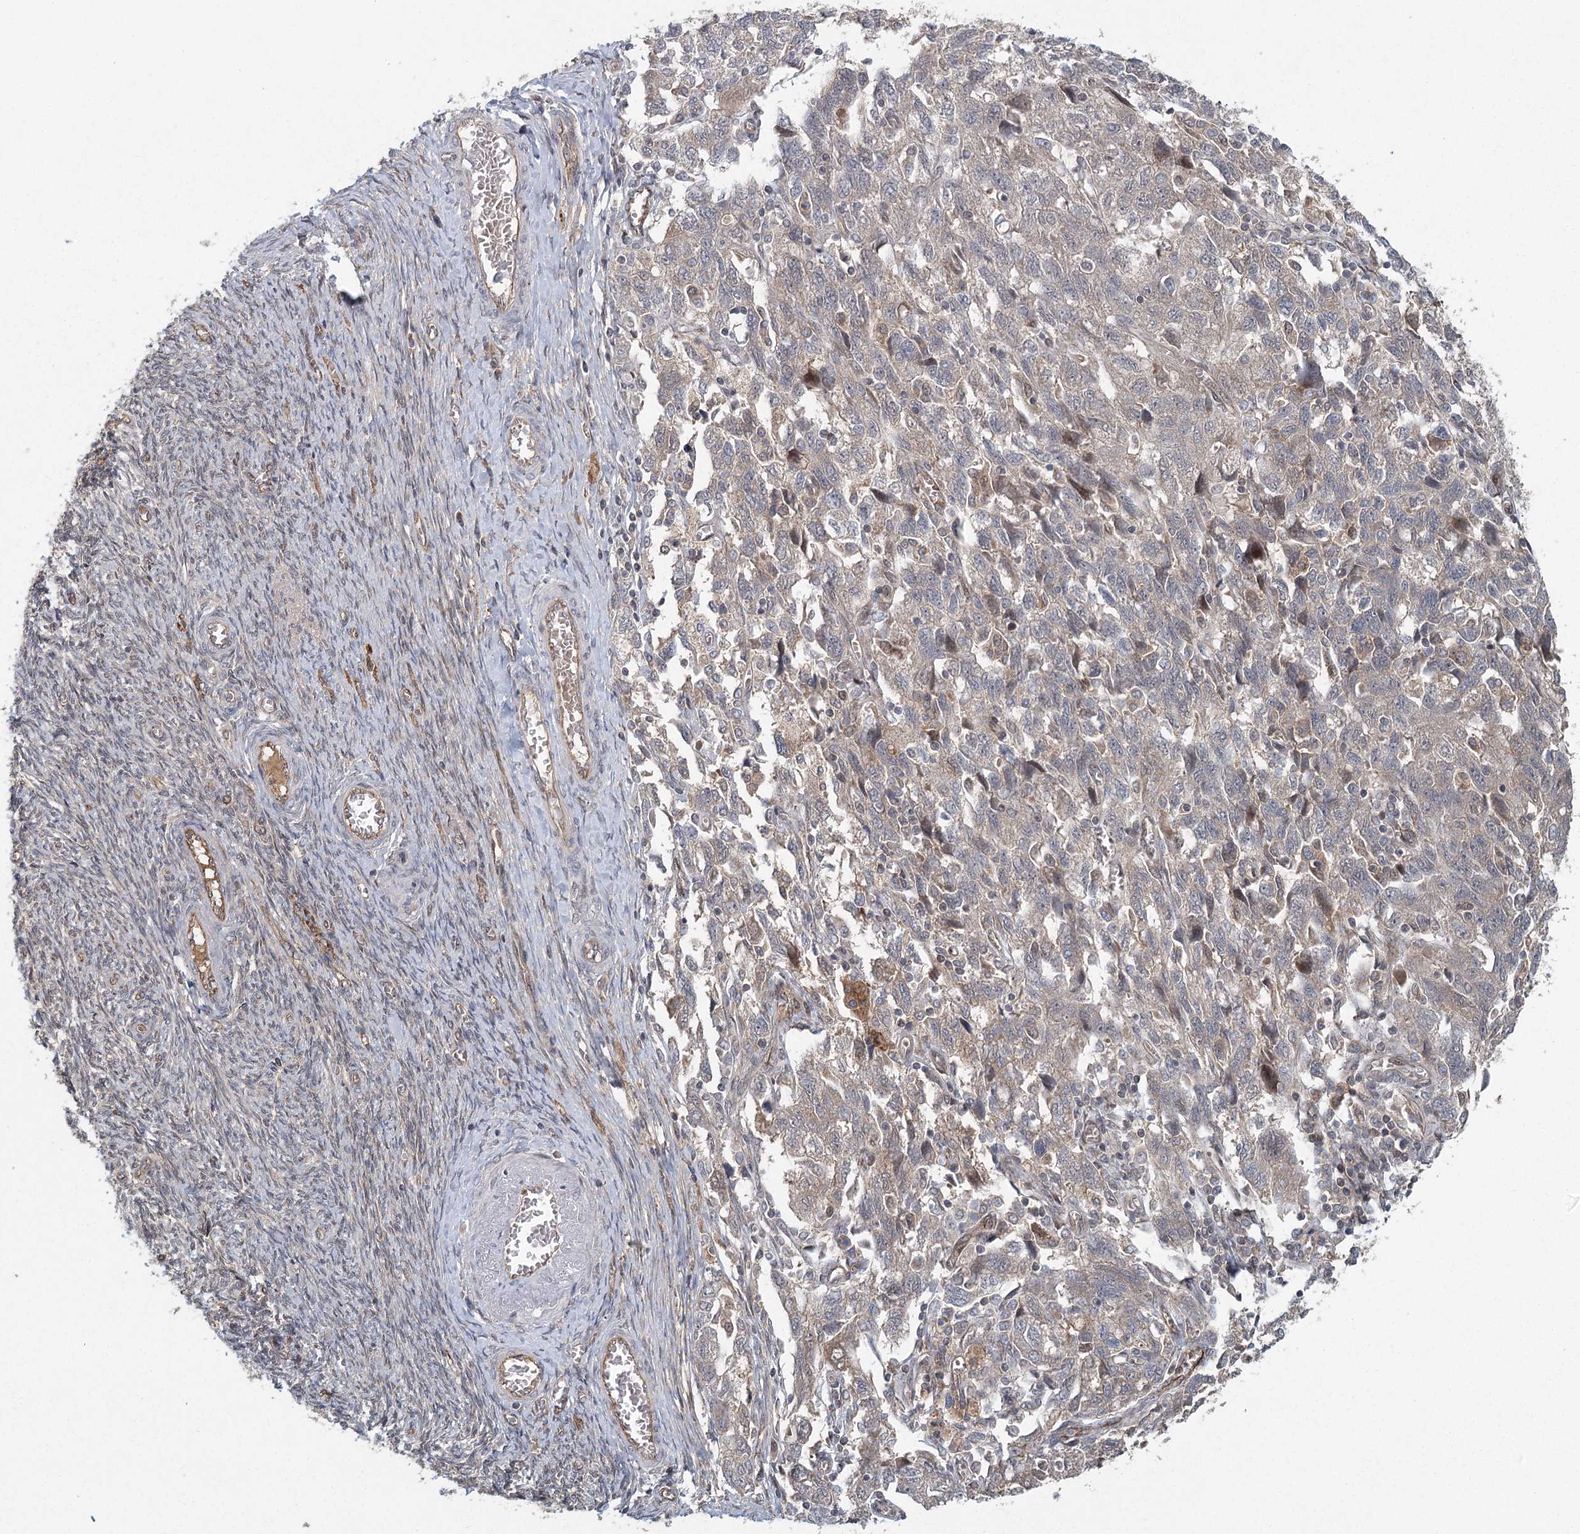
{"staining": {"intensity": "negative", "quantity": "none", "location": "none"}, "tissue": "ovarian cancer", "cell_type": "Tumor cells", "image_type": "cancer", "snomed": [{"axis": "morphology", "description": "Carcinoma, NOS"}, {"axis": "morphology", "description": "Cystadenocarcinoma, serous, NOS"}, {"axis": "topography", "description": "Ovary"}], "caption": "An image of ovarian cancer (carcinoma) stained for a protein exhibits no brown staining in tumor cells.", "gene": "LRRC14B", "patient": {"sex": "female", "age": 69}}